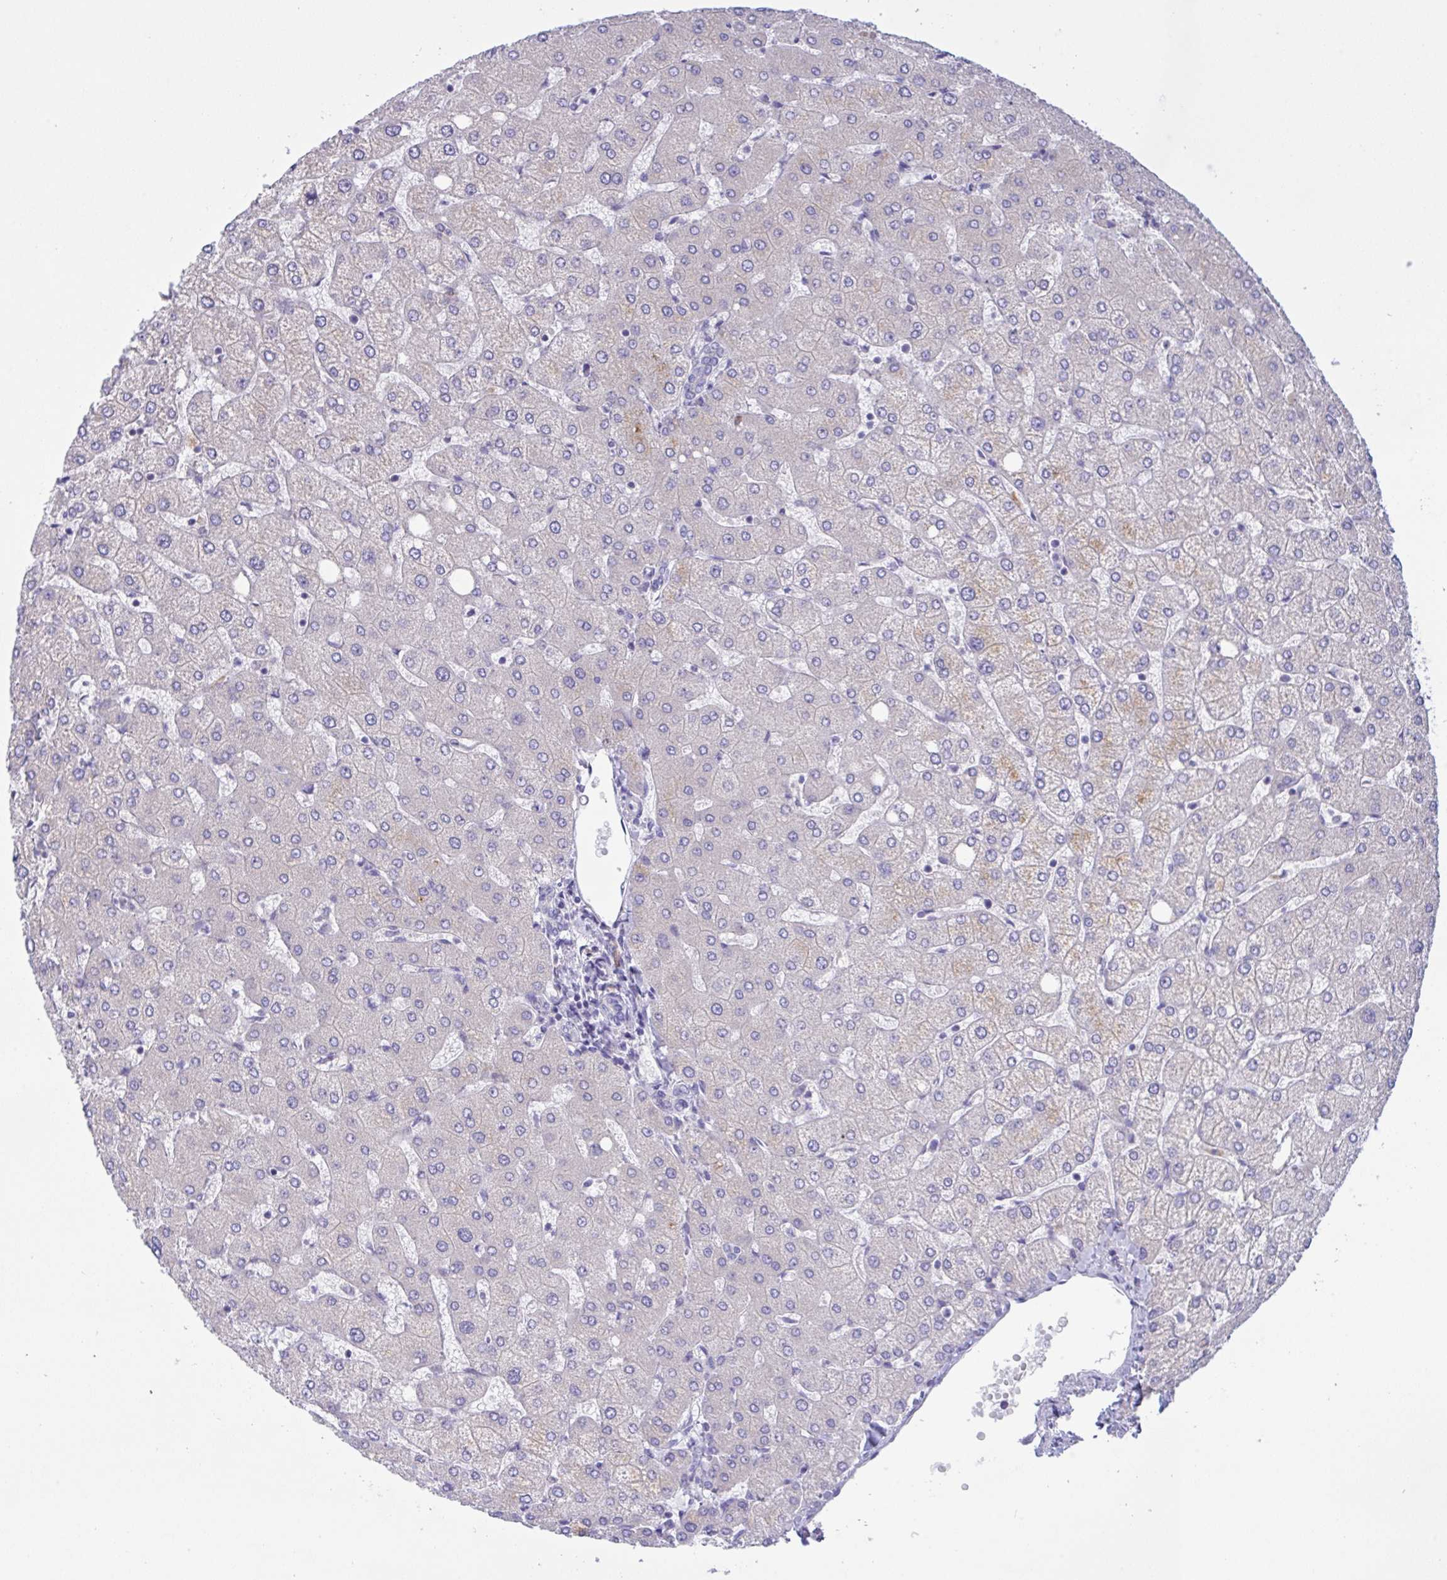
{"staining": {"intensity": "negative", "quantity": "none", "location": "none"}, "tissue": "liver", "cell_type": "Cholangiocytes", "image_type": "normal", "snomed": [{"axis": "morphology", "description": "Normal tissue, NOS"}, {"axis": "topography", "description": "Liver"}], "caption": "High power microscopy photomicrograph of an IHC image of normal liver, revealing no significant expression in cholangiocytes.", "gene": "TMEM41A", "patient": {"sex": "female", "age": 54}}